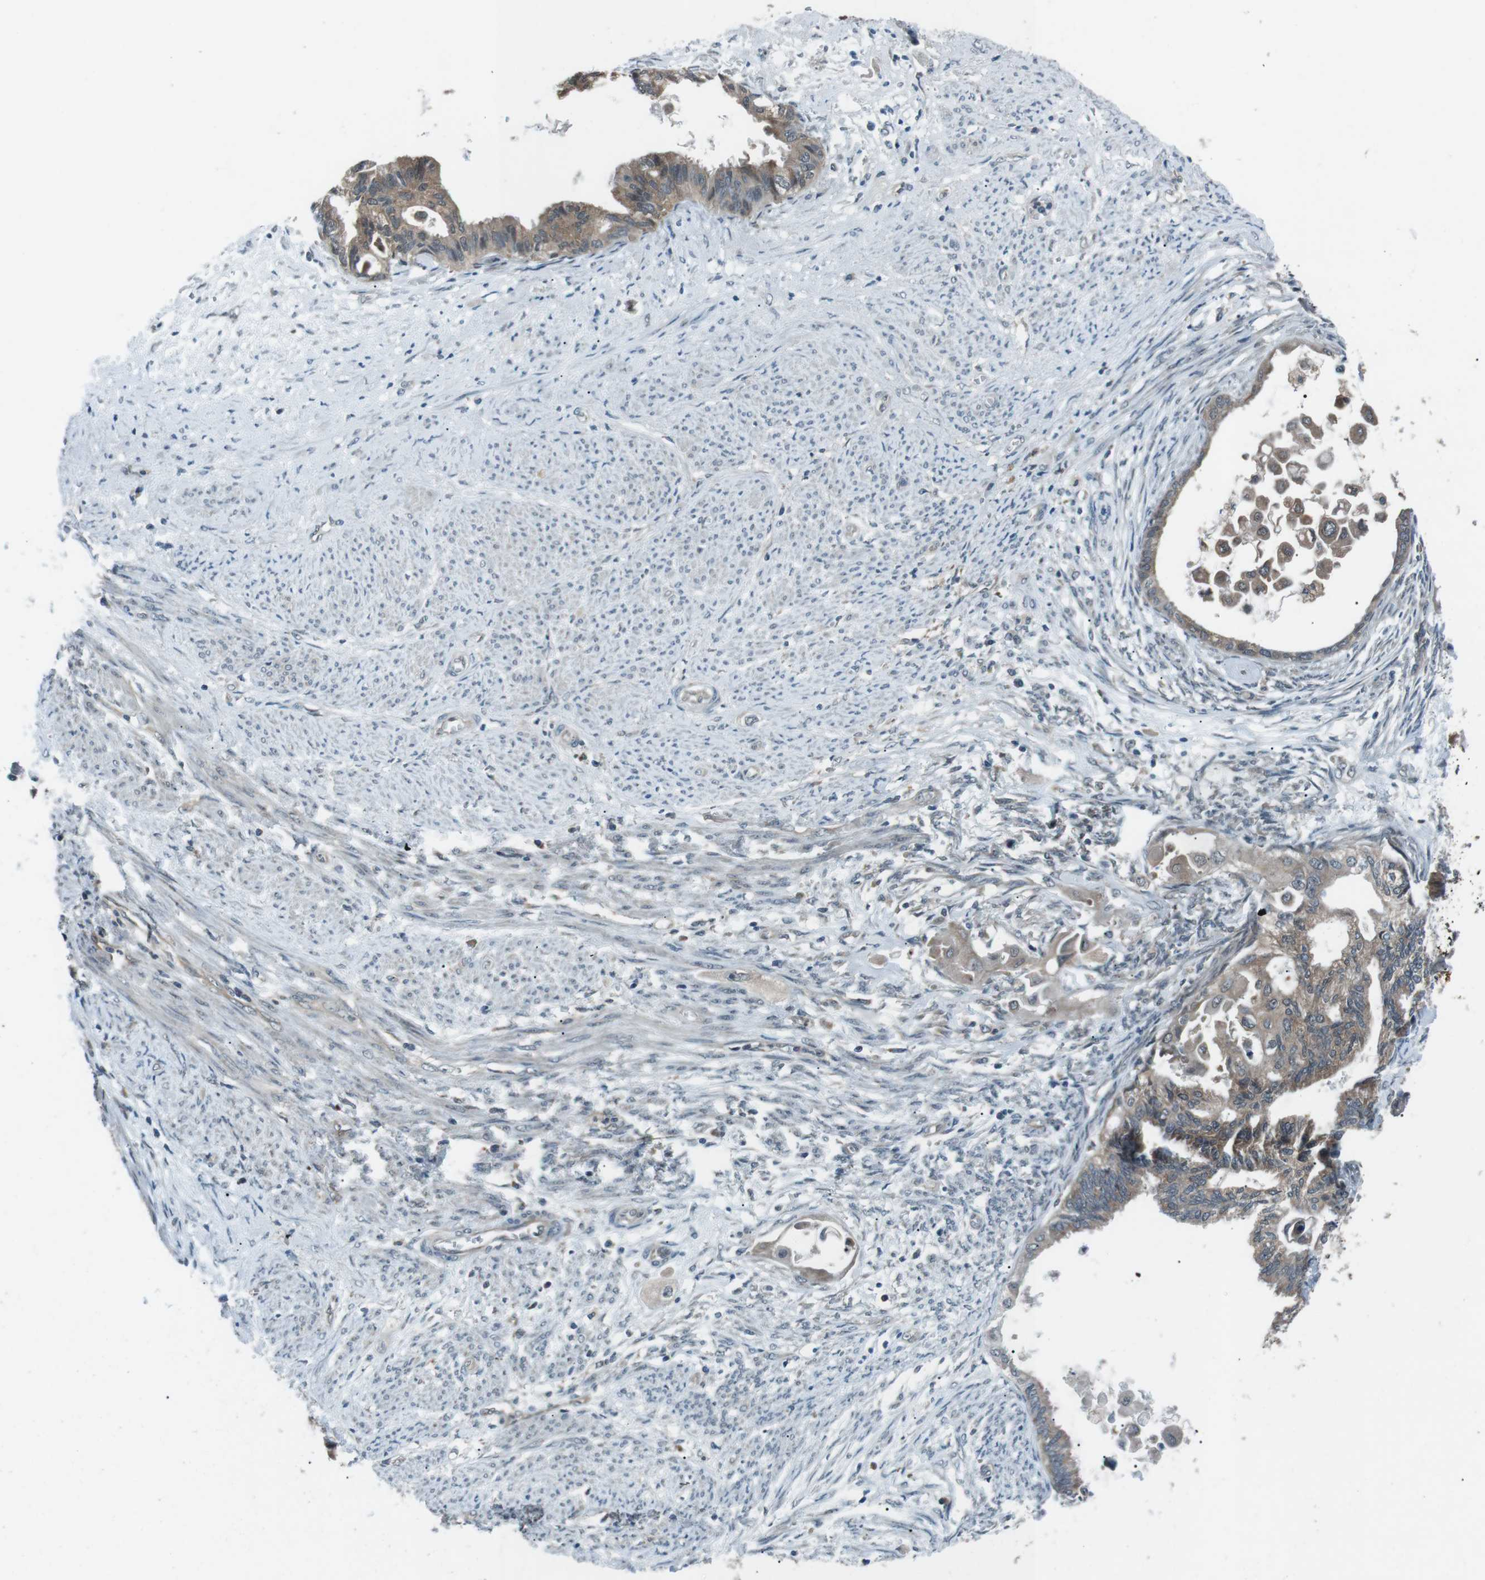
{"staining": {"intensity": "moderate", "quantity": ">75%", "location": "cytoplasmic/membranous"}, "tissue": "cervical cancer", "cell_type": "Tumor cells", "image_type": "cancer", "snomed": [{"axis": "morphology", "description": "Normal tissue, NOS"}, {"axis": "morphology", "description": "Adenocarcinoma, NOS"}, {"axis": "topography", "description": "Cervix"}, {"axis": "topography", "description": "Endometrium"}], "caption": "Tumor cells reveal medium levels of moderate cytoplasmic/membranous staining in about >75% of cells in human cervical cancer.", "gene": "LRIG2", "patient": {"sex": "female", "age": 86}}